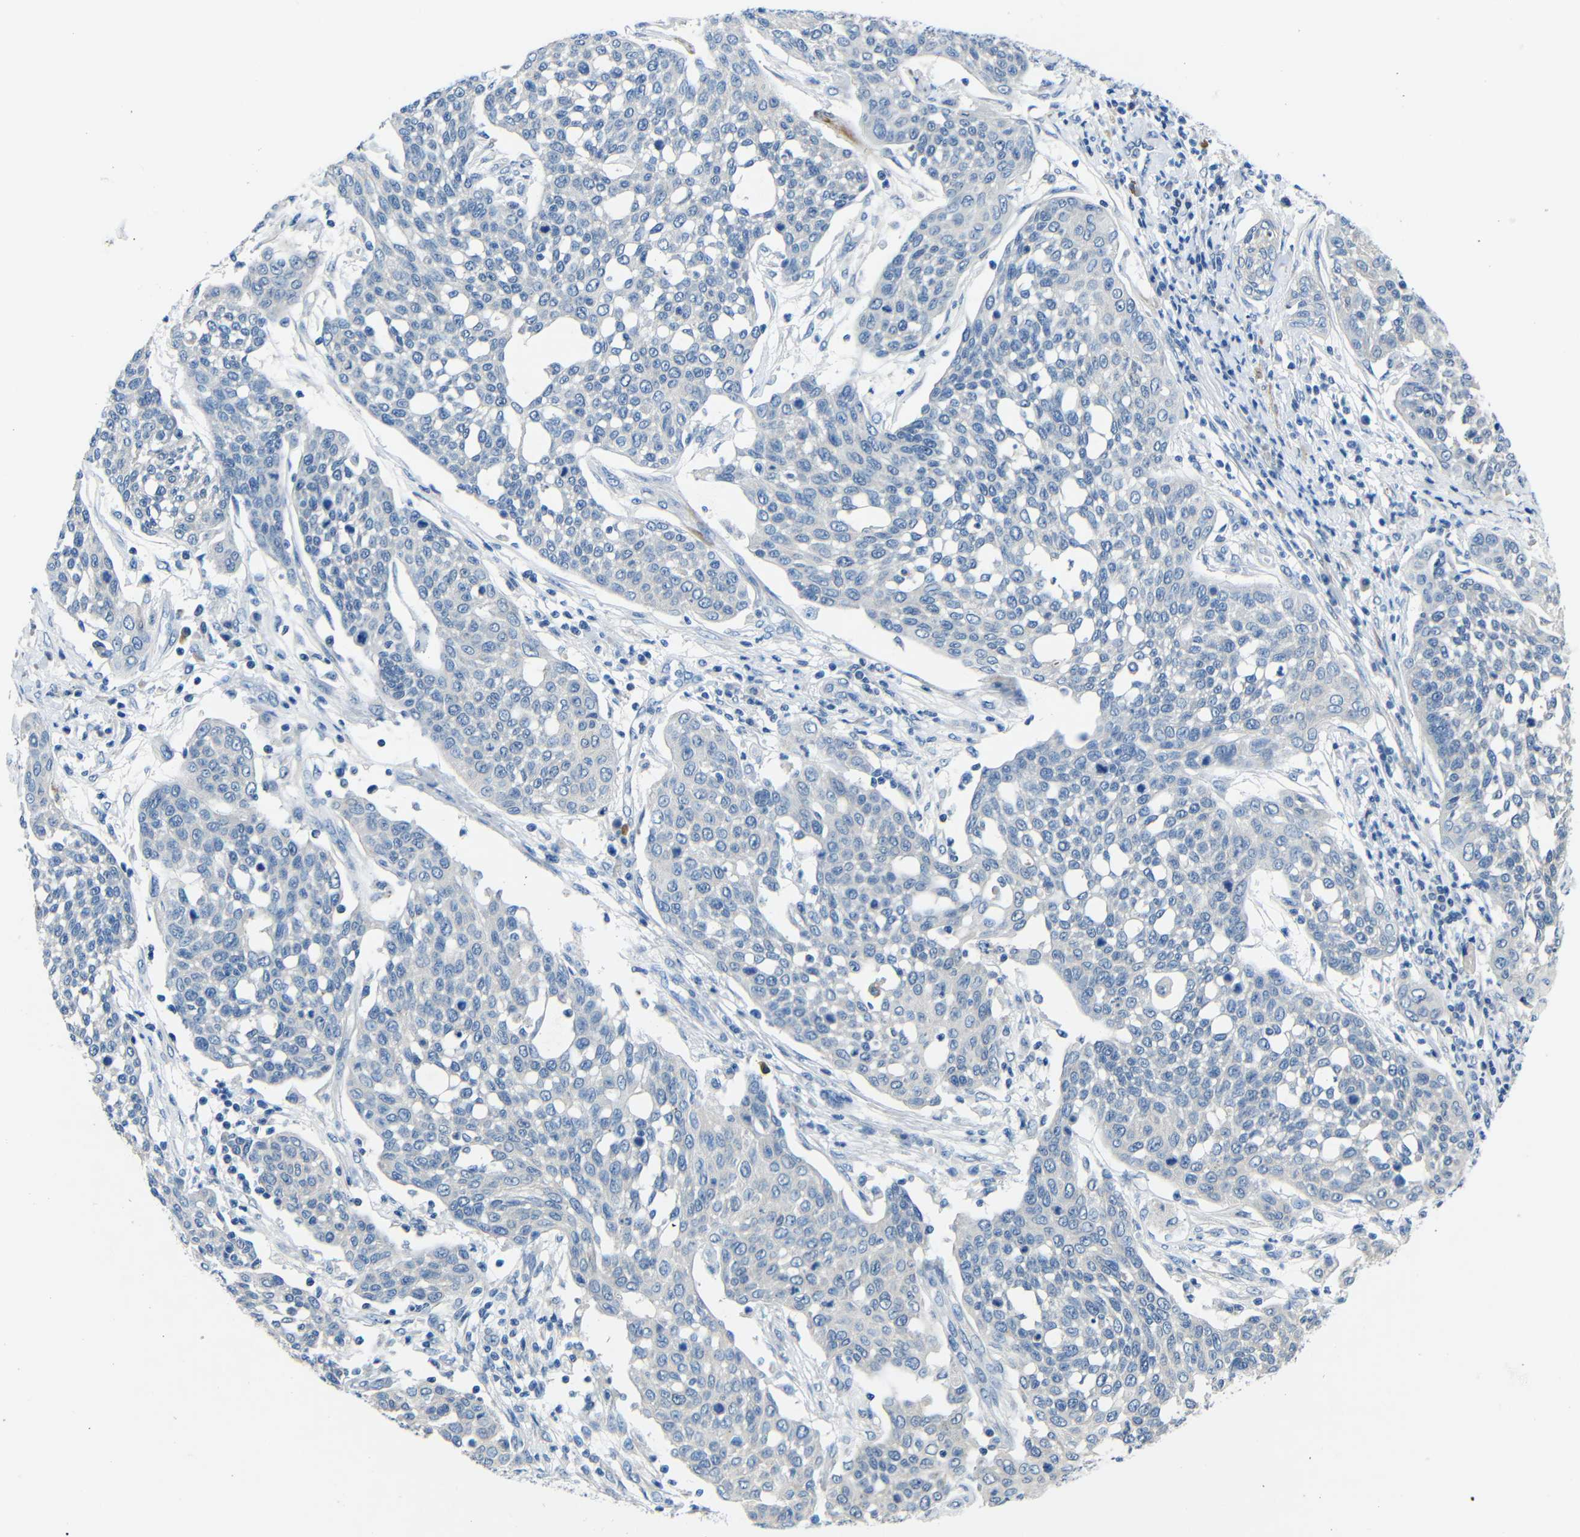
{"staining": {"intensity": "negative", "quantity": "none", "location": "none"}, "tissue": "cervical cancer", "cell_type": "Tumor cells", "image_type": "cancer", "snomed": [{"axis": "morphology", "description": "Squamous cell carcinoma, NOS"}, {"axis": "topography", "description": "Cervix"}], "caption": "A high-resolution micrograph shows immunohistochemistry (IHC) staining of squamous cell carcinoma (cervical), which demonstrates no significant positivity in tumor cells. Nuclei are stained in blue.", "gene": "NEGR1", "patient": {"sex": "female", "age": 34}}